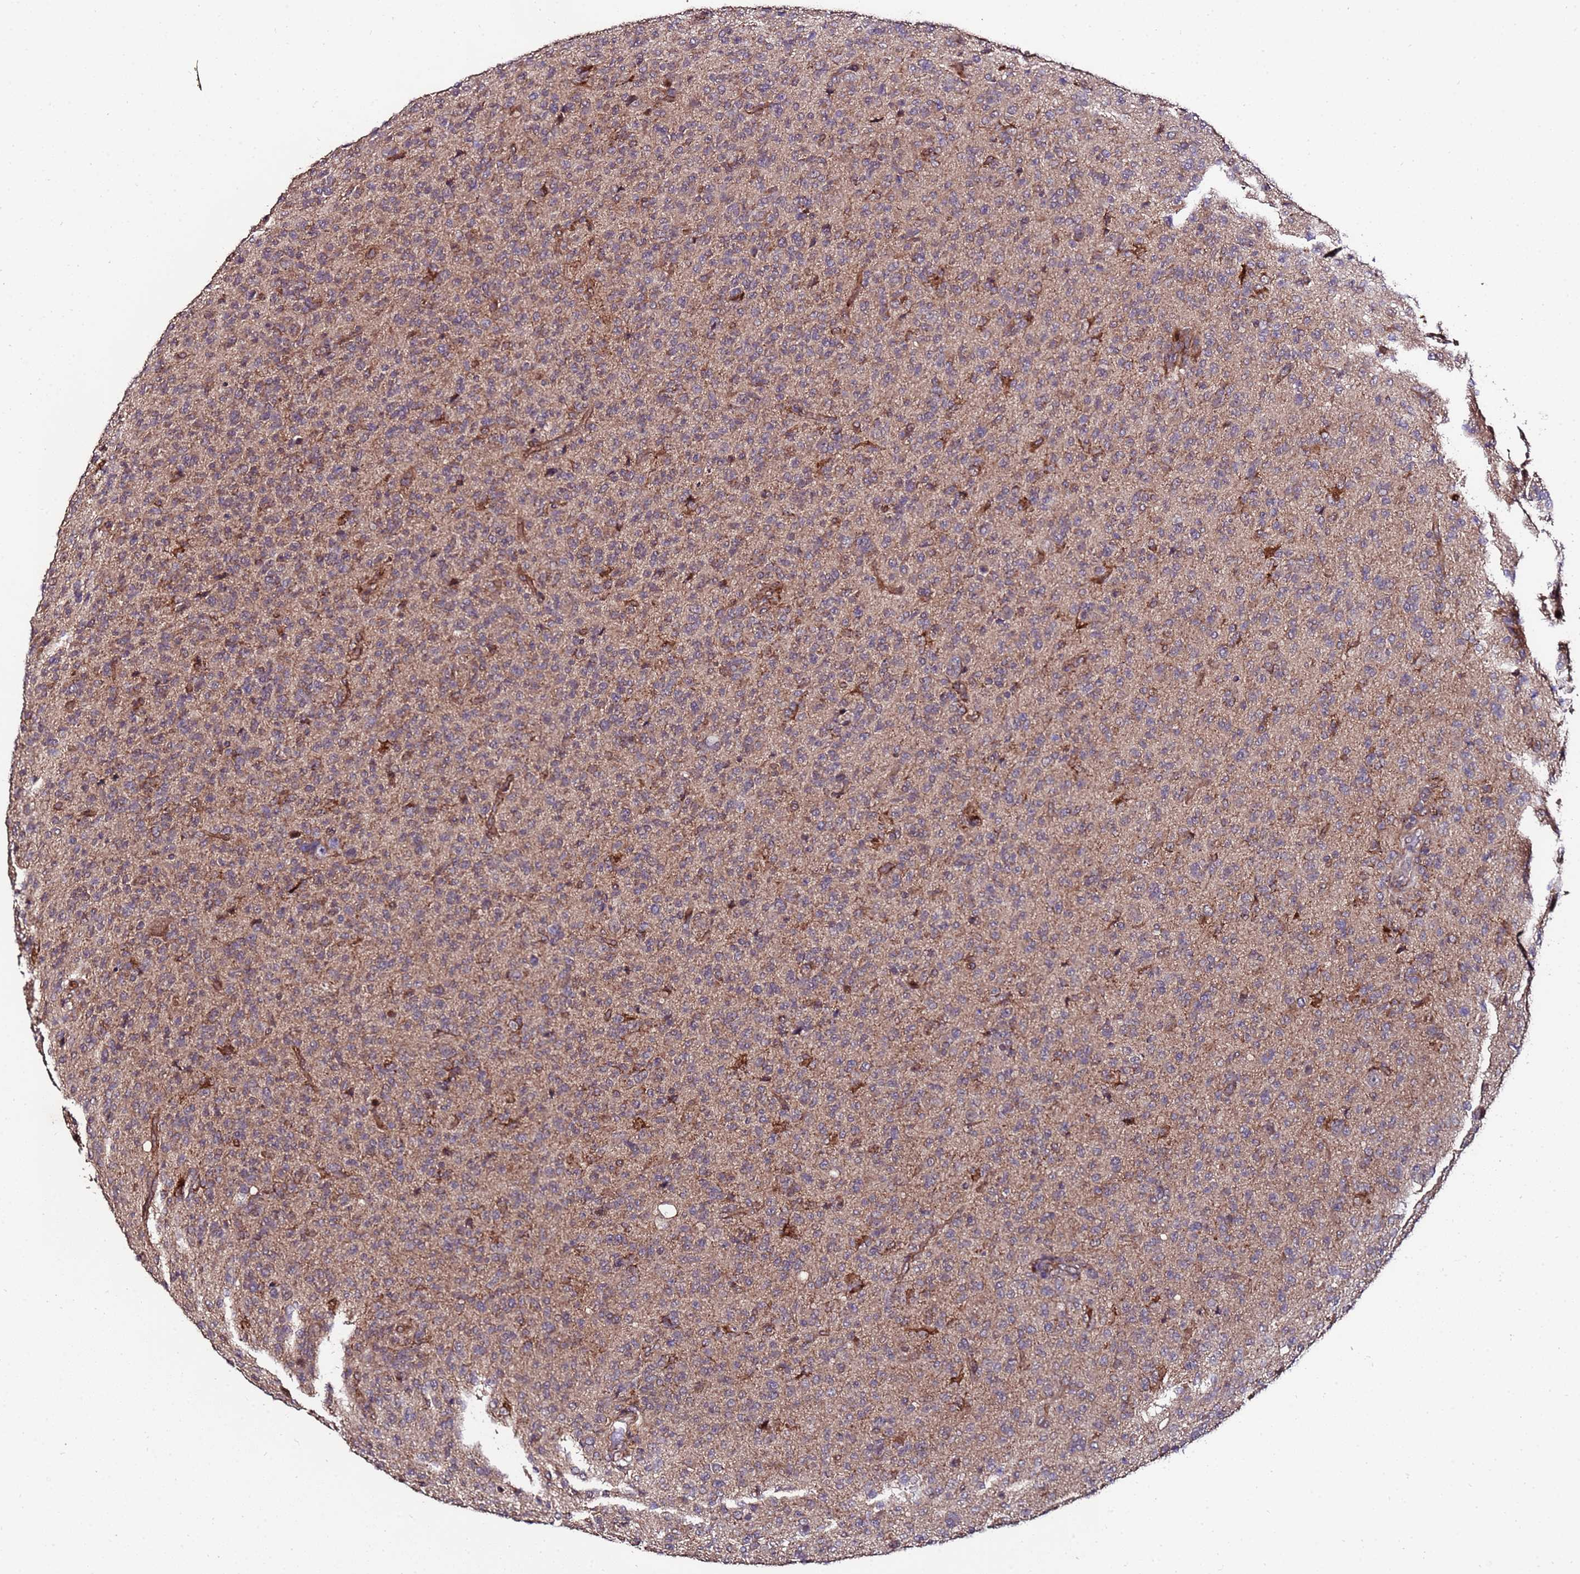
{"staining": {"intensity": "weak", "quantity": "25%-75%", "location": "cytoplasmic/membranous"}, "tissue": "glioma", "cell_type": "Tumor cells", "image_type": "cancer", "snomed": [{"axis": "morphology", "description": "Glioma, malignant, High grade"}, {"axis": "topography", "description": "Brain"}], "caption": "Tumor cells exhibit weak cytoplasmic/membranous staining in approximately 25%-75% of cells in malignant glioma (high-grade).", "gene": "PRODH", "patient": {"sex": "female", "age": 57}}